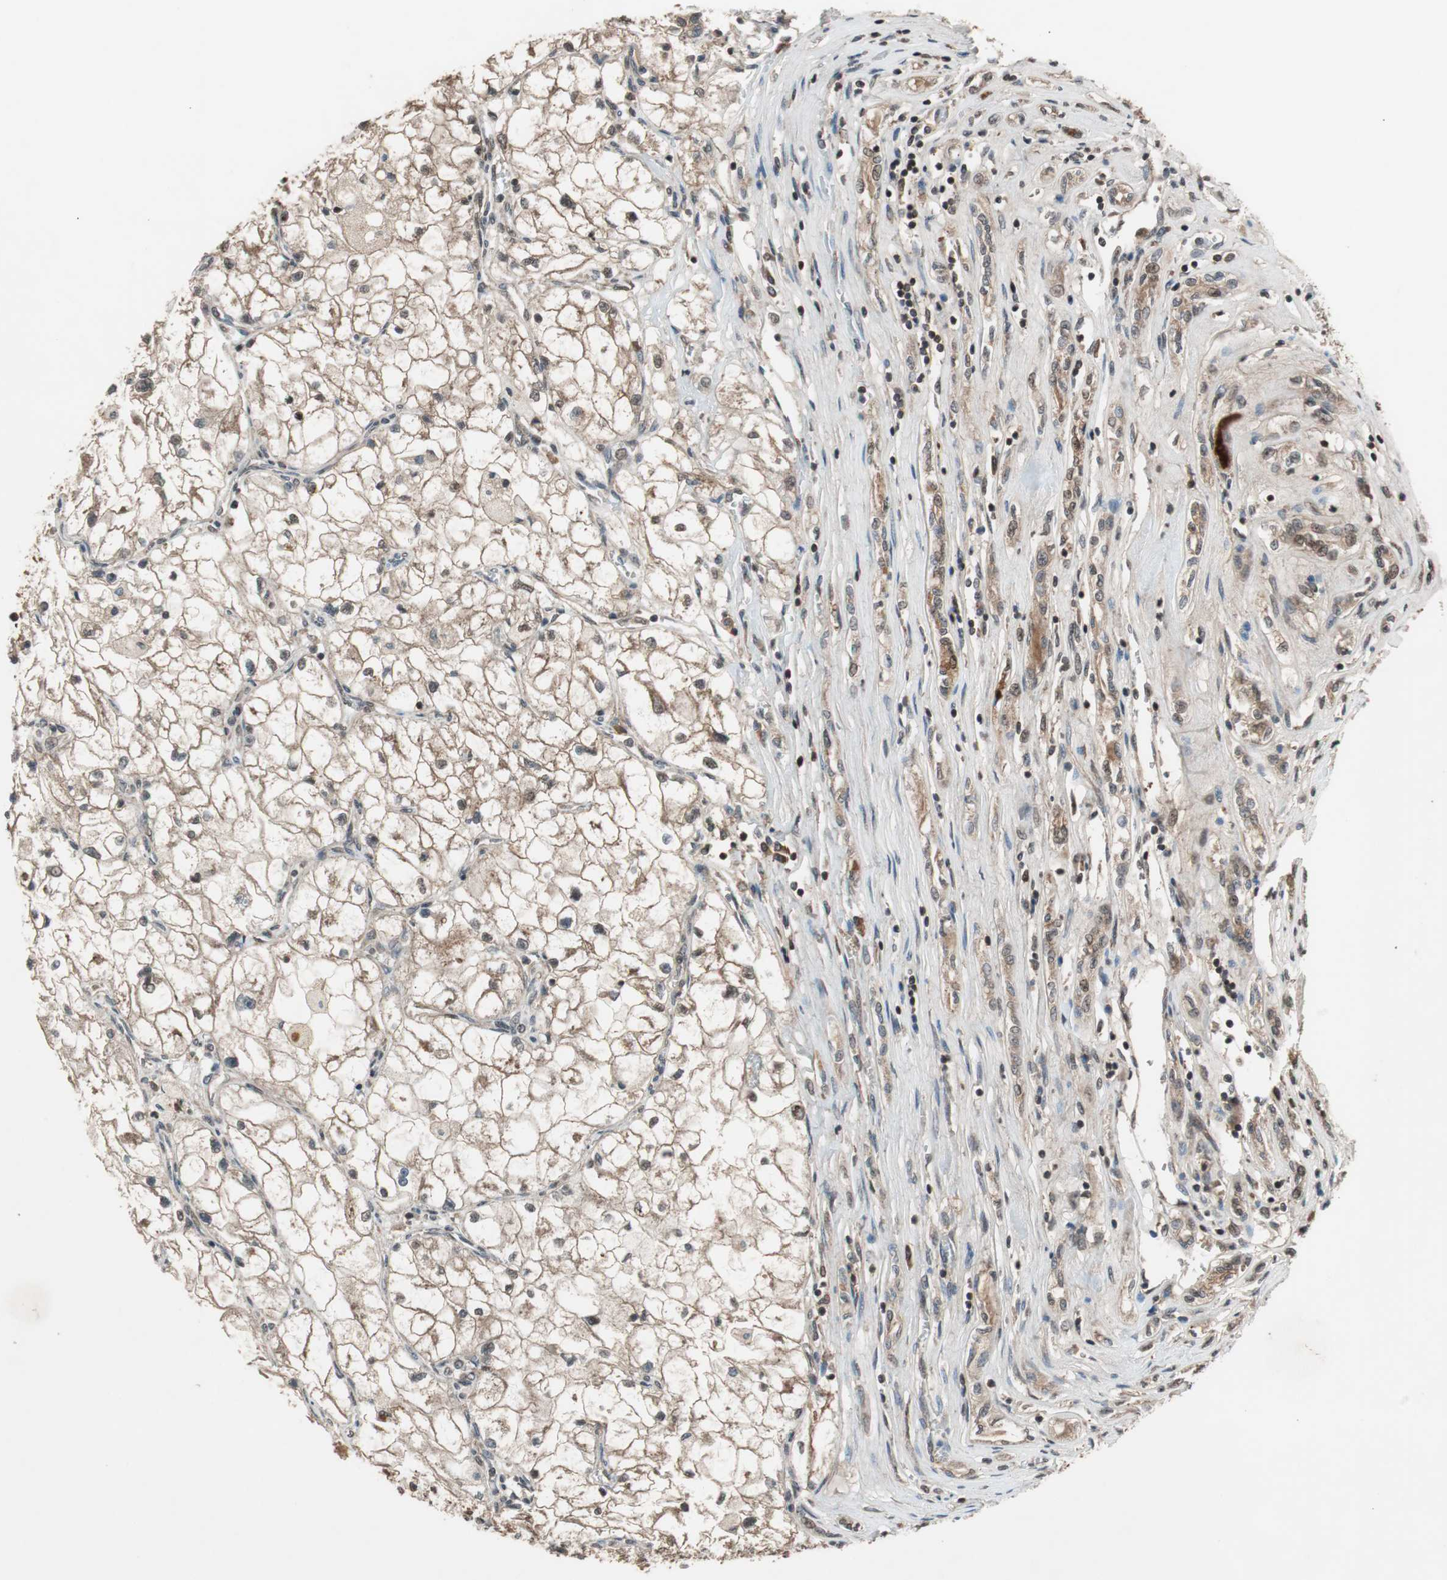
{"staining": {"intensity": "moderate", "quantity": ">75%", "location": "cytoplasmic/membranous"}, "tissue": "renal cancer", "cell_type": "Tumor cells", "image_type": "cancer", "snomed": [{"axis": "morphology", "description": "Adenocarcinoma, NOS"}, {"axis": "topography", "description": "Kidney"}], "caption": "Immunohistochemistry (IHC) histopathology image of renal cancer (adenocarcinoma) stained for a protein (brown), which displays medium levels of moderate cytoplasmic/membranous expression in approximately >75% of tumor cells.", "gene": "TMEM230", "patient": {"sex": "female", "age": 70}}